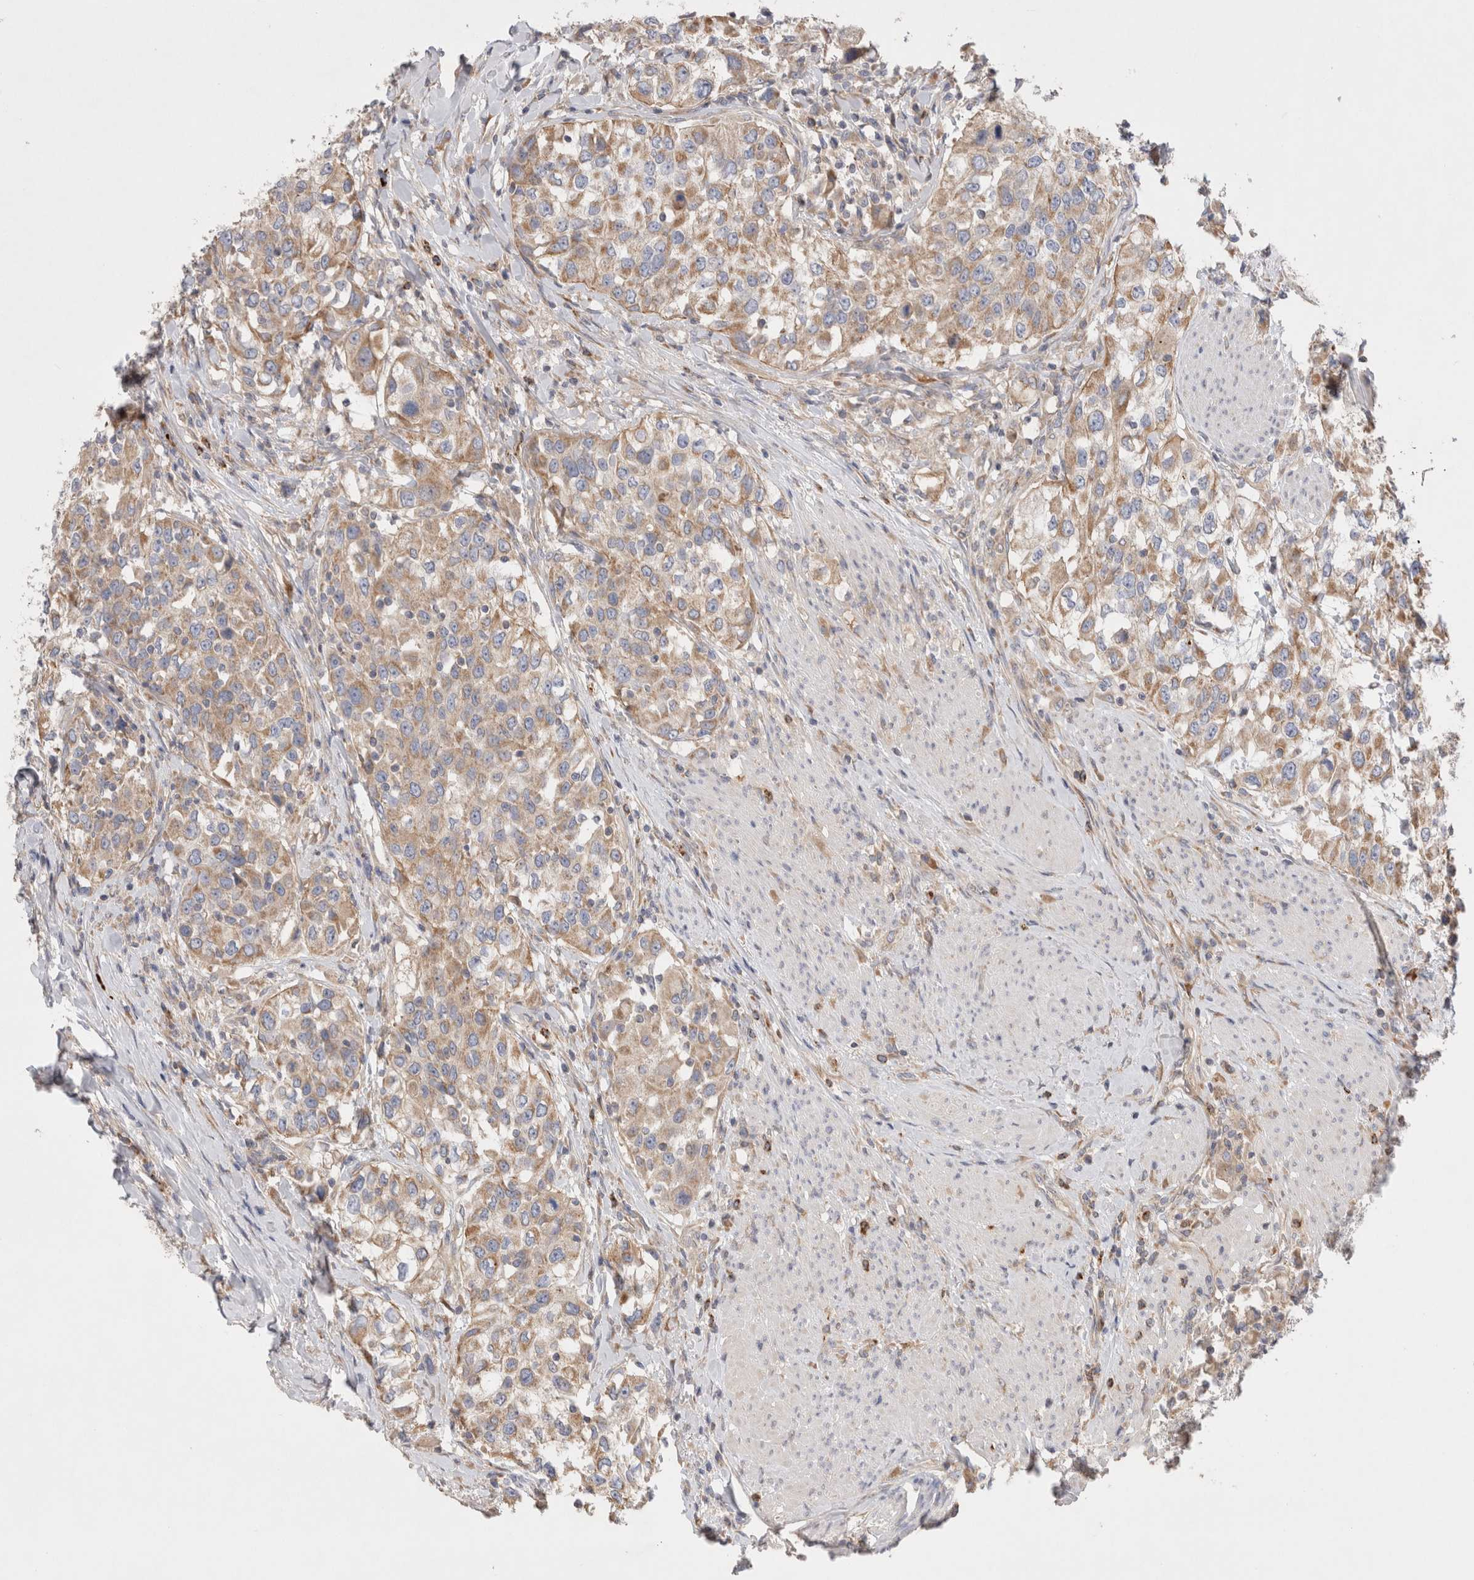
{"staining": {"intensity": "moderate", "quantity": ">75%", "location": "cytoplasmic/membranous"}, "tissue": "urothelial cancer", "cell_type": "Tumor cells", "image_type": "cancer", "snomed": [{"axis": "morphology", "description": "Urothelial carcinoma, High grade"}, {"axis": "topography", "description": "Urinary bladder"}], "caption": "Moderate cytoplasmic/membranous positivity is appreciated in approximately >75% of tumor cells in urothelial carcinoma (high-grade).", "gene": "TBC1D16", "patient": {"sex": "female", "age": 80}}